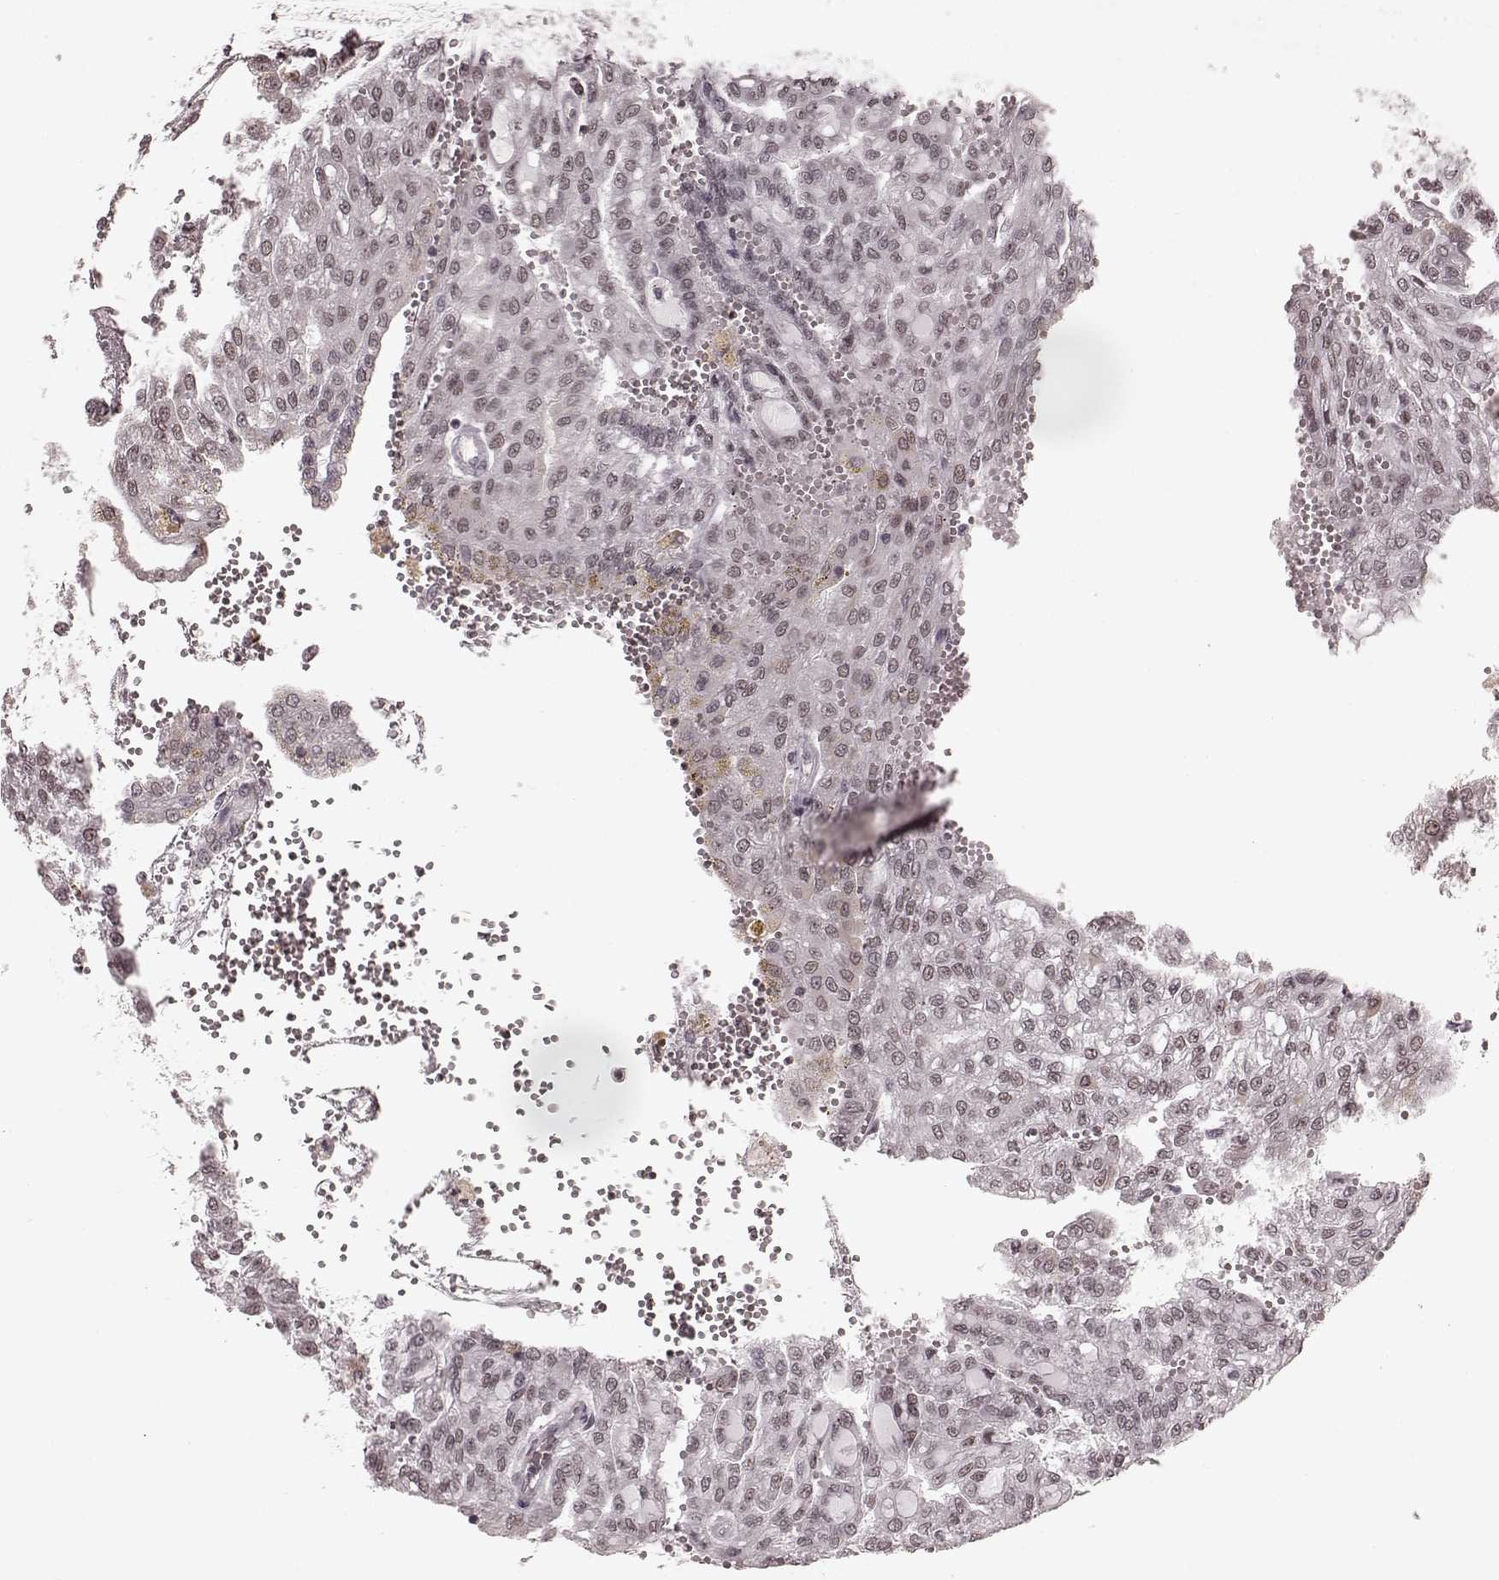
{"staining": {"intensity": "negative", "quantity": "none", "location": "none"}, "tissue": "renal cancer", "cell_type": "Tumor cells", "image_type": "cancer", "snomed": [{"axis": "morphology", "description": "Adenocarcinoma, NOS"}, {"axis": "topography", "description": "Kidney"}], "caption": "This is an IHC histopathology image of adenocarcinoma (renal). There is no expression in tumor cells.", "gene": "PLCB4", "patient": {"sex": "male", "age": 63}}